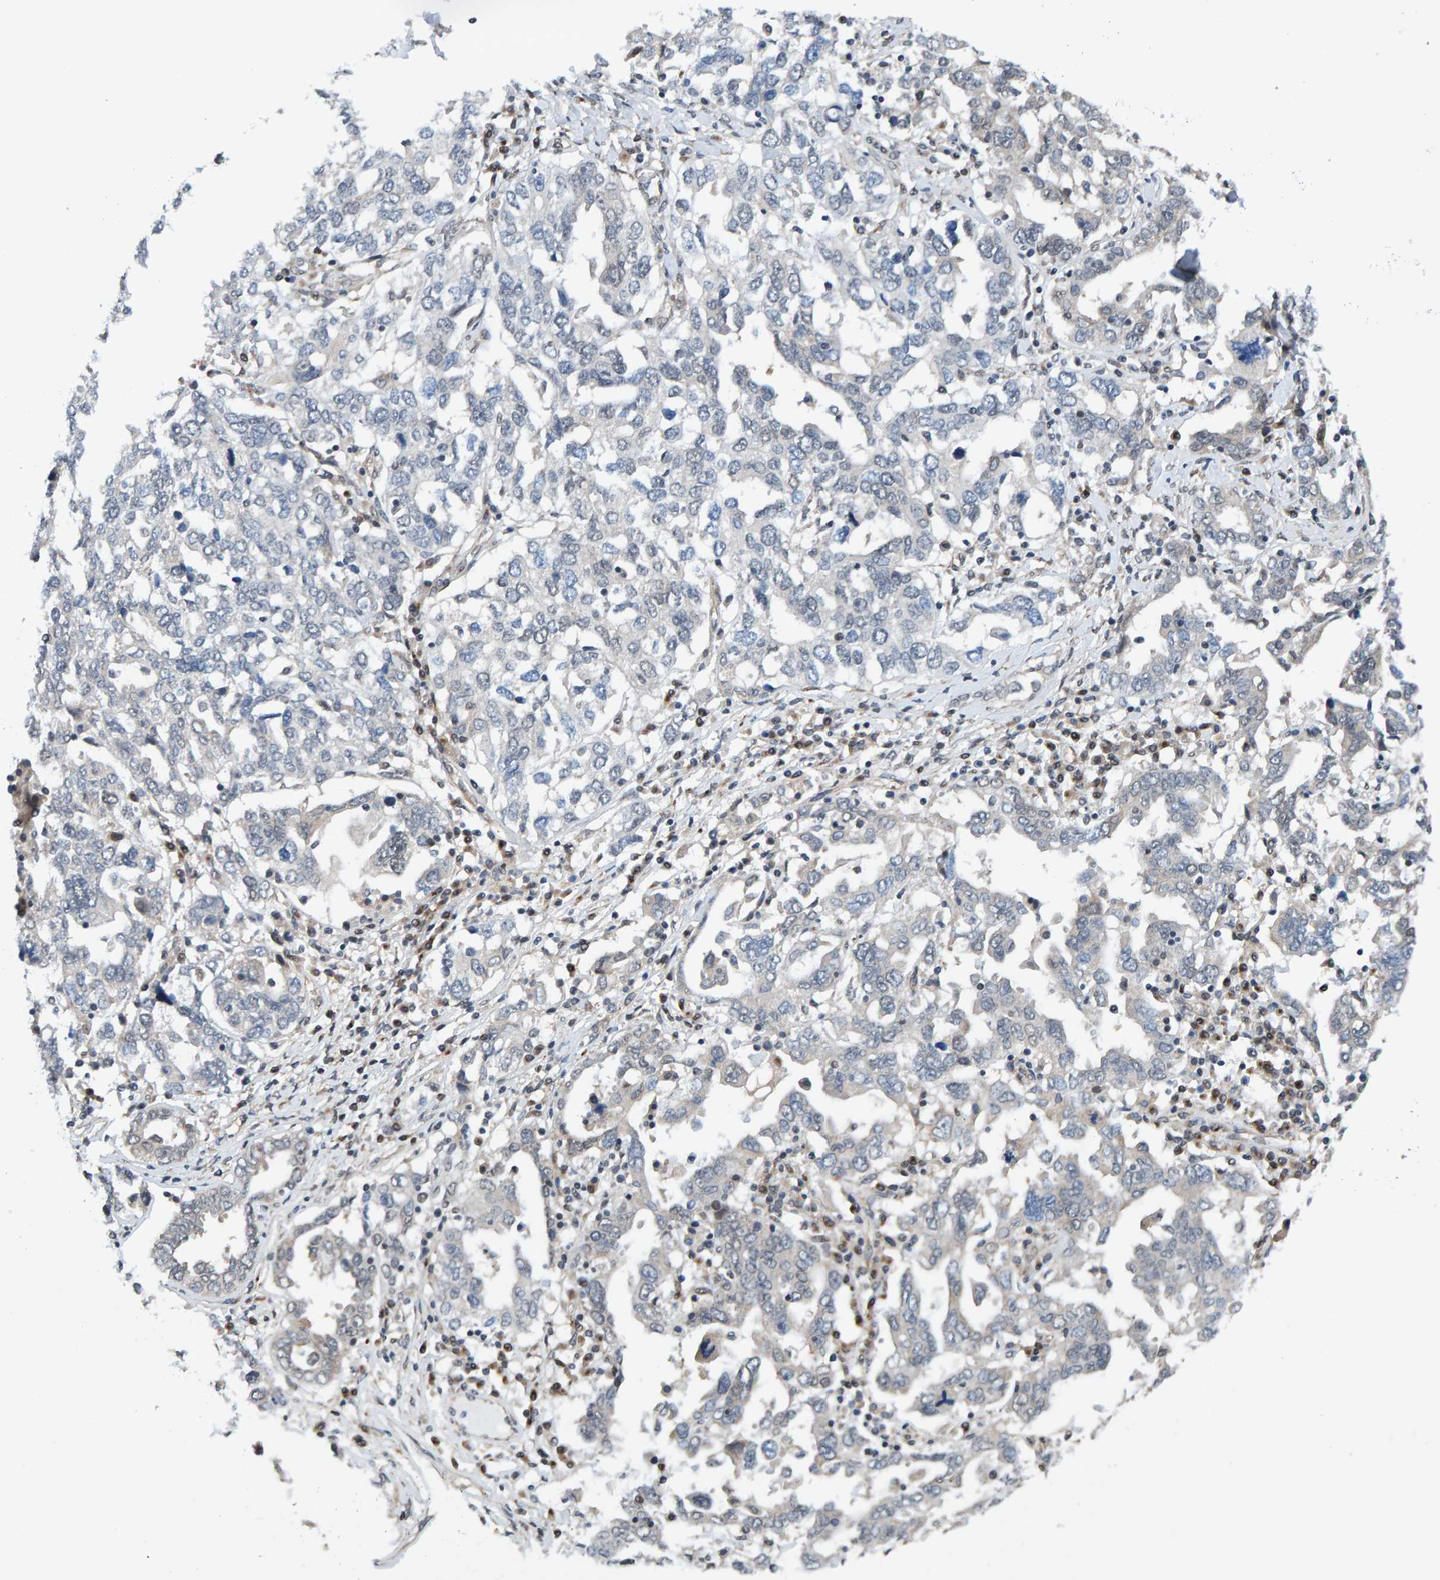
{"staining": {"intensity": "negative", "quantity": "none", "location": "none"}, "tissue": "ovarian cancer", "cell_type": "Tumor cells", "image_type": "cancer", "snomed": [{"axis": "morphology", "description": "Carcinoma, endometroid"}, {"axis": "topography", "description": "Ovary"}], "caption": "High magnification brightfield microscopy of ovarian cancer stained with DAB (brown) and counterstained with hematoxylin (blue): tumor cells show no significant expression. The staining was performed using DAB to visualize the protein expression in brown, while the nuclei were stained in blue with hematoxylin (Magnification: 20x).", "gene": "SCRN2", "patient": {"sex": "female", "age": 62}}